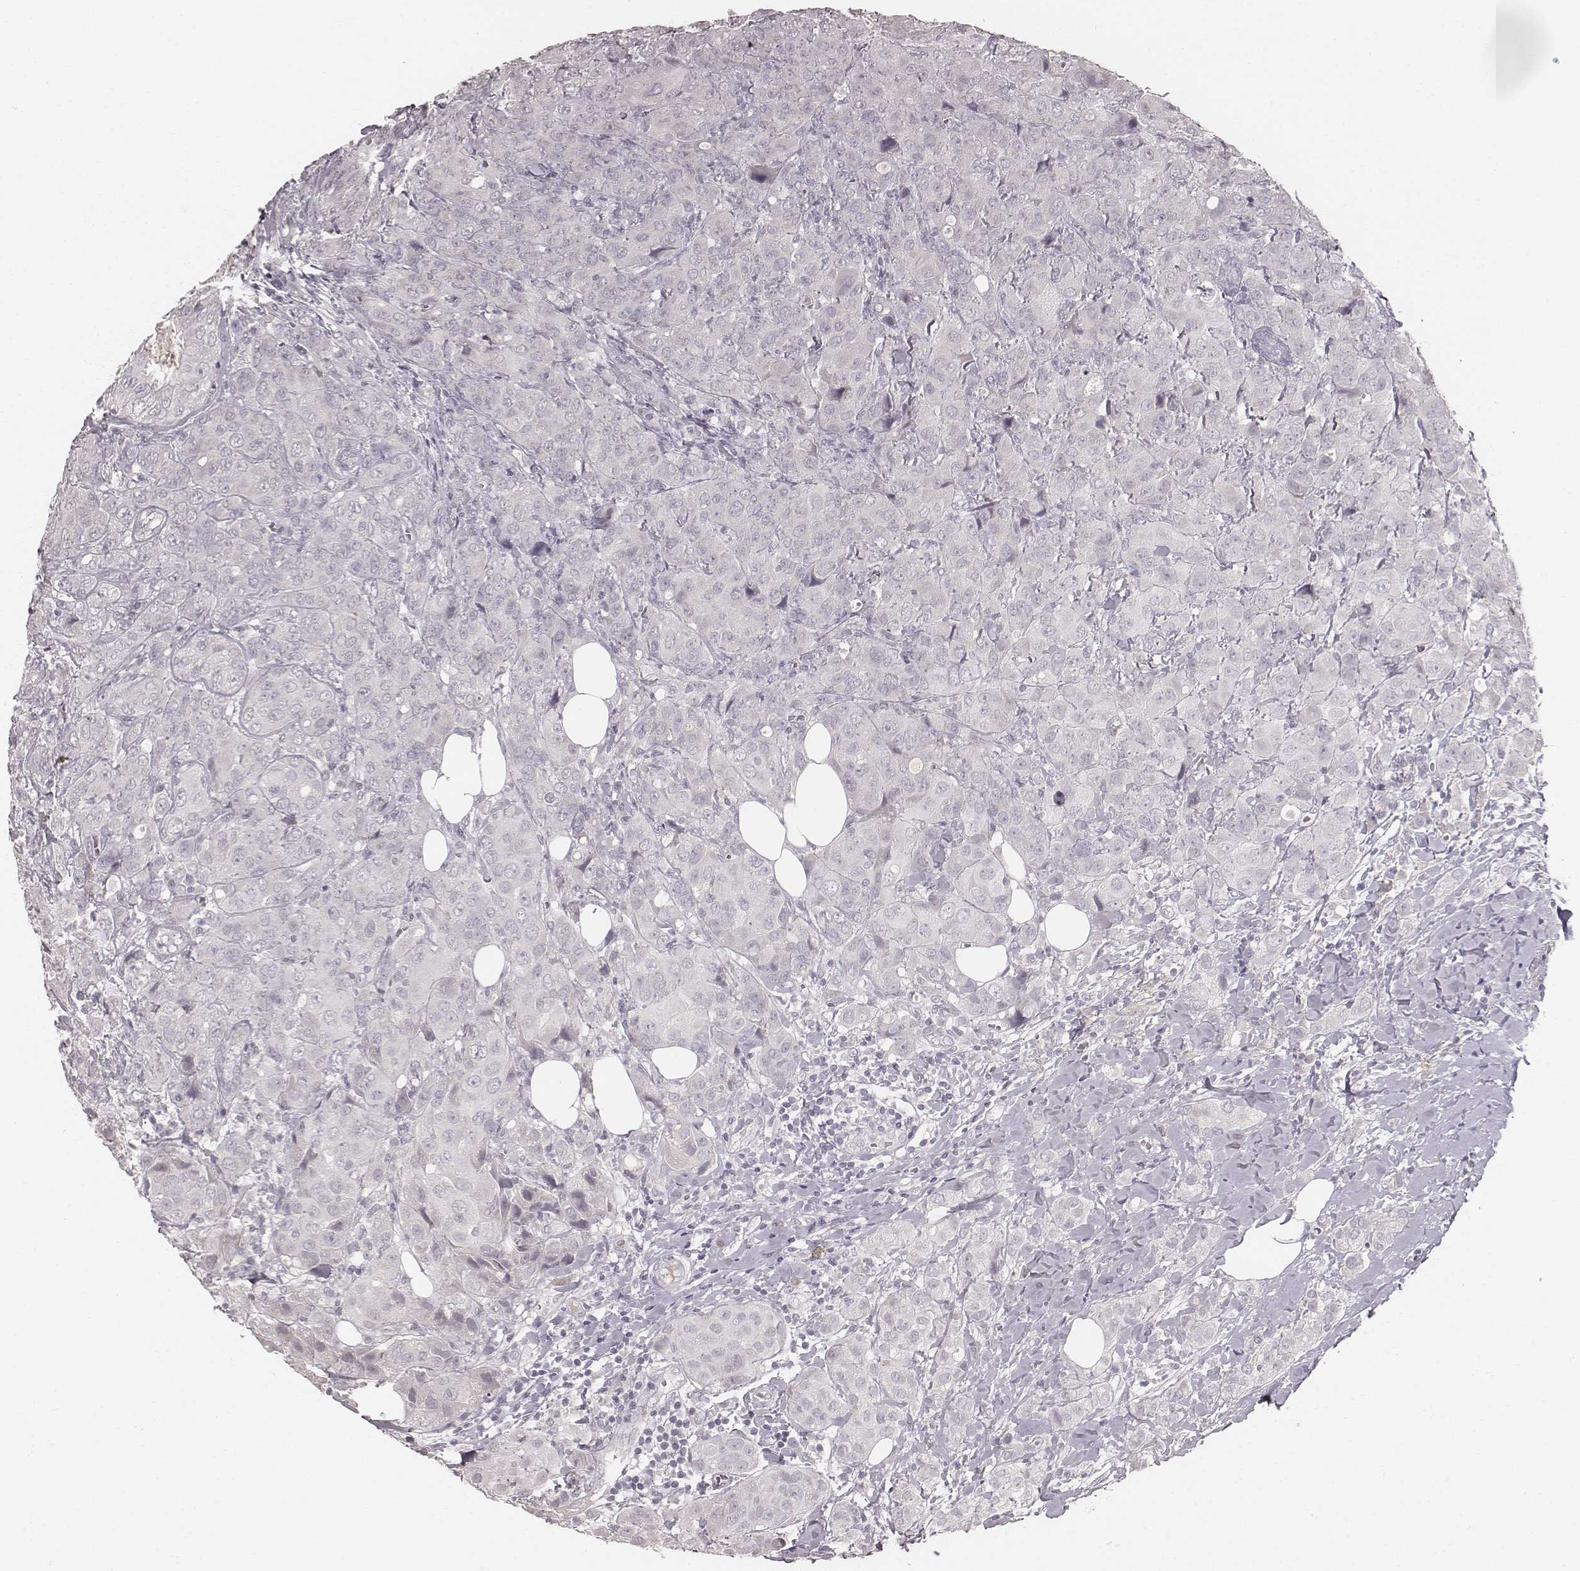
{"staining": {"intensity": "negative", "quantity": "none", "location": "none"}, "tissue": "breast cancer", "cell_type": "Tumor cells", "image_type": "cancer", "snomed": [{"axis": "morphology", "description": "Duct carcinoma"}, {"axis": "topography", "description": "Breast"}], "caption": "Human breast infiltrating ductal carcinoma stained for a protein using immunohistochemistry (IHC) demonstrates no positivity in tumor cells.", "gene": "LY6K", "patient": {"sex": "female", "age": 43}}